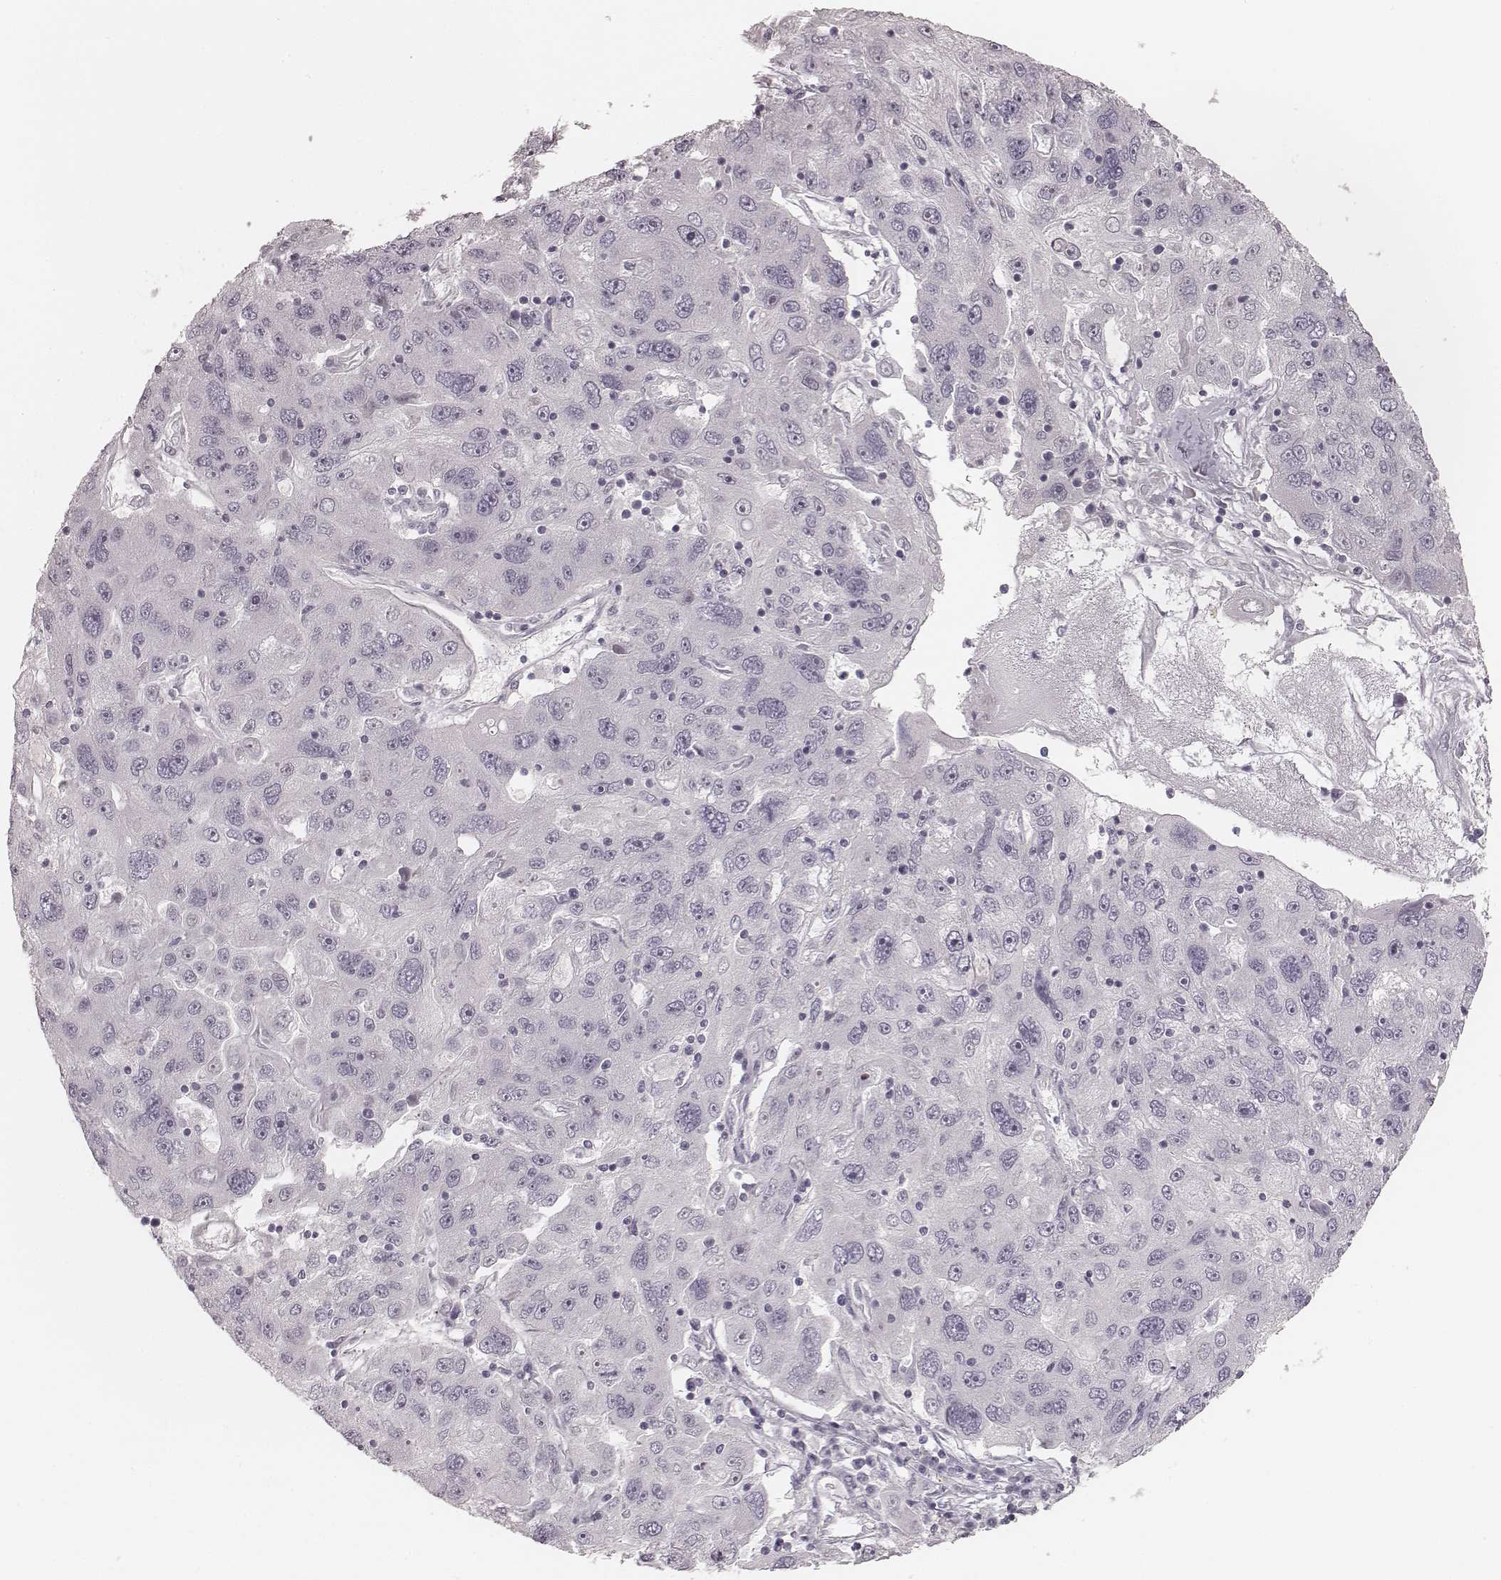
{"staining": {"intensity": "negative", "quantity": "none", "location": "none"}, "tissue": "stomach cancer", "cell_type": "Tumor cells", "image_type": "cancer", "snomed": [{"axis": "morphology", "description": "Adenocarcinoma, NOS"}, {"axis": "topography", "description": "Stomach"}], "caption": "There is no significant positivity in tumor cells of stomach cancer (adenocarcinoma).", "gene": "SPATA24", "patient": {"sex": "male", "age": 56}}